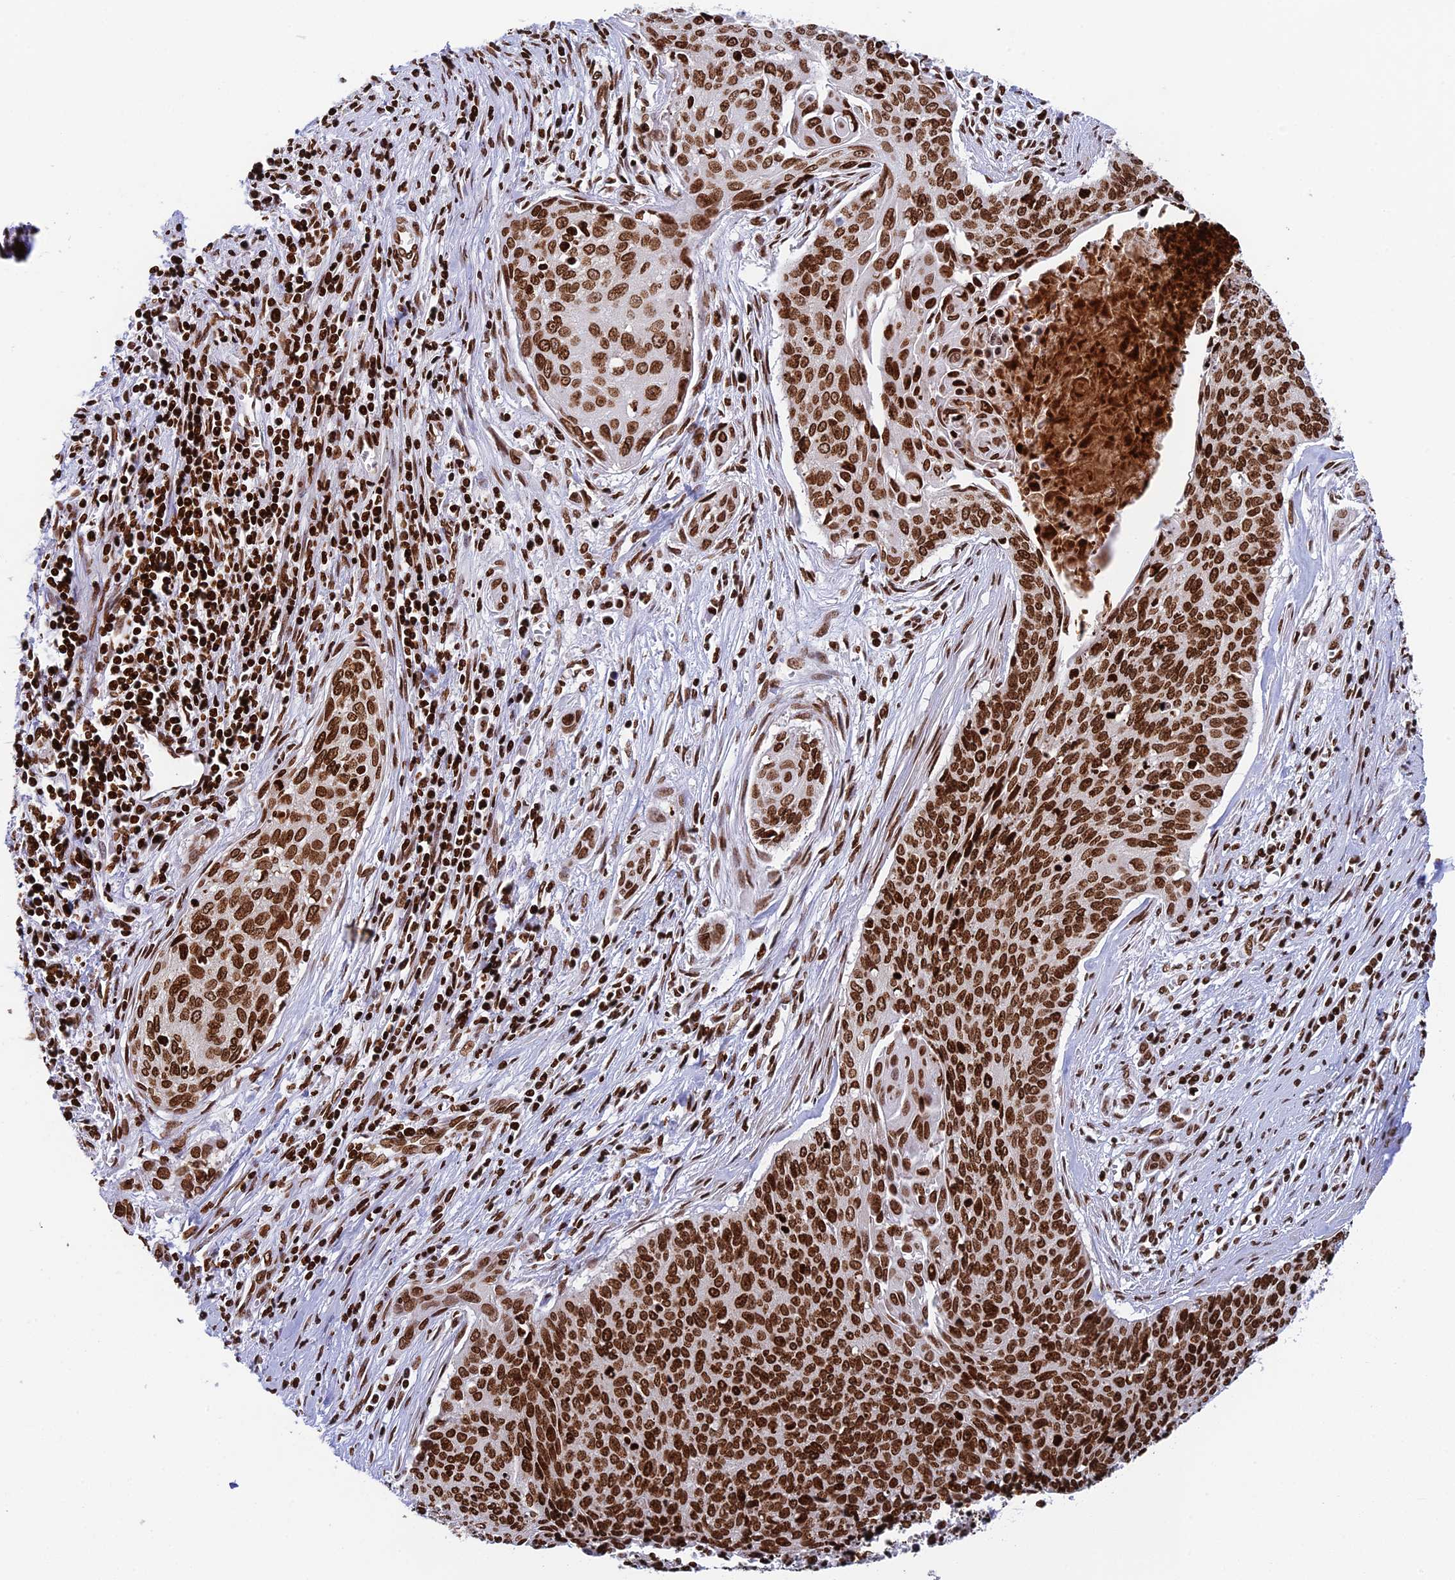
{"staining": {"intensity": "moderate", "quantity": ">75%", "location": "nuclear"}, "tissue": "cervical cancer", "cell_type": "Tumor cells", "image_type": "cancer", "snomed": [{"axis": "morphology", "description": "Squamous cell carcinoma, NOS"}, {"axis": "topography", "description": "Cervix"}], "caption": "Immunohistochemistry (IHC) micrograph of neoplastic tissue: human cervical cancer (squamous cell carcinoma) stained using IHC exhibits medium levels of moderate protein expression localized specifically in the nuclear of tumor cells, appearing as a nuclear brown color.", "gene": "RPAP1", "patient": {"sex": "female", "age": 55}}